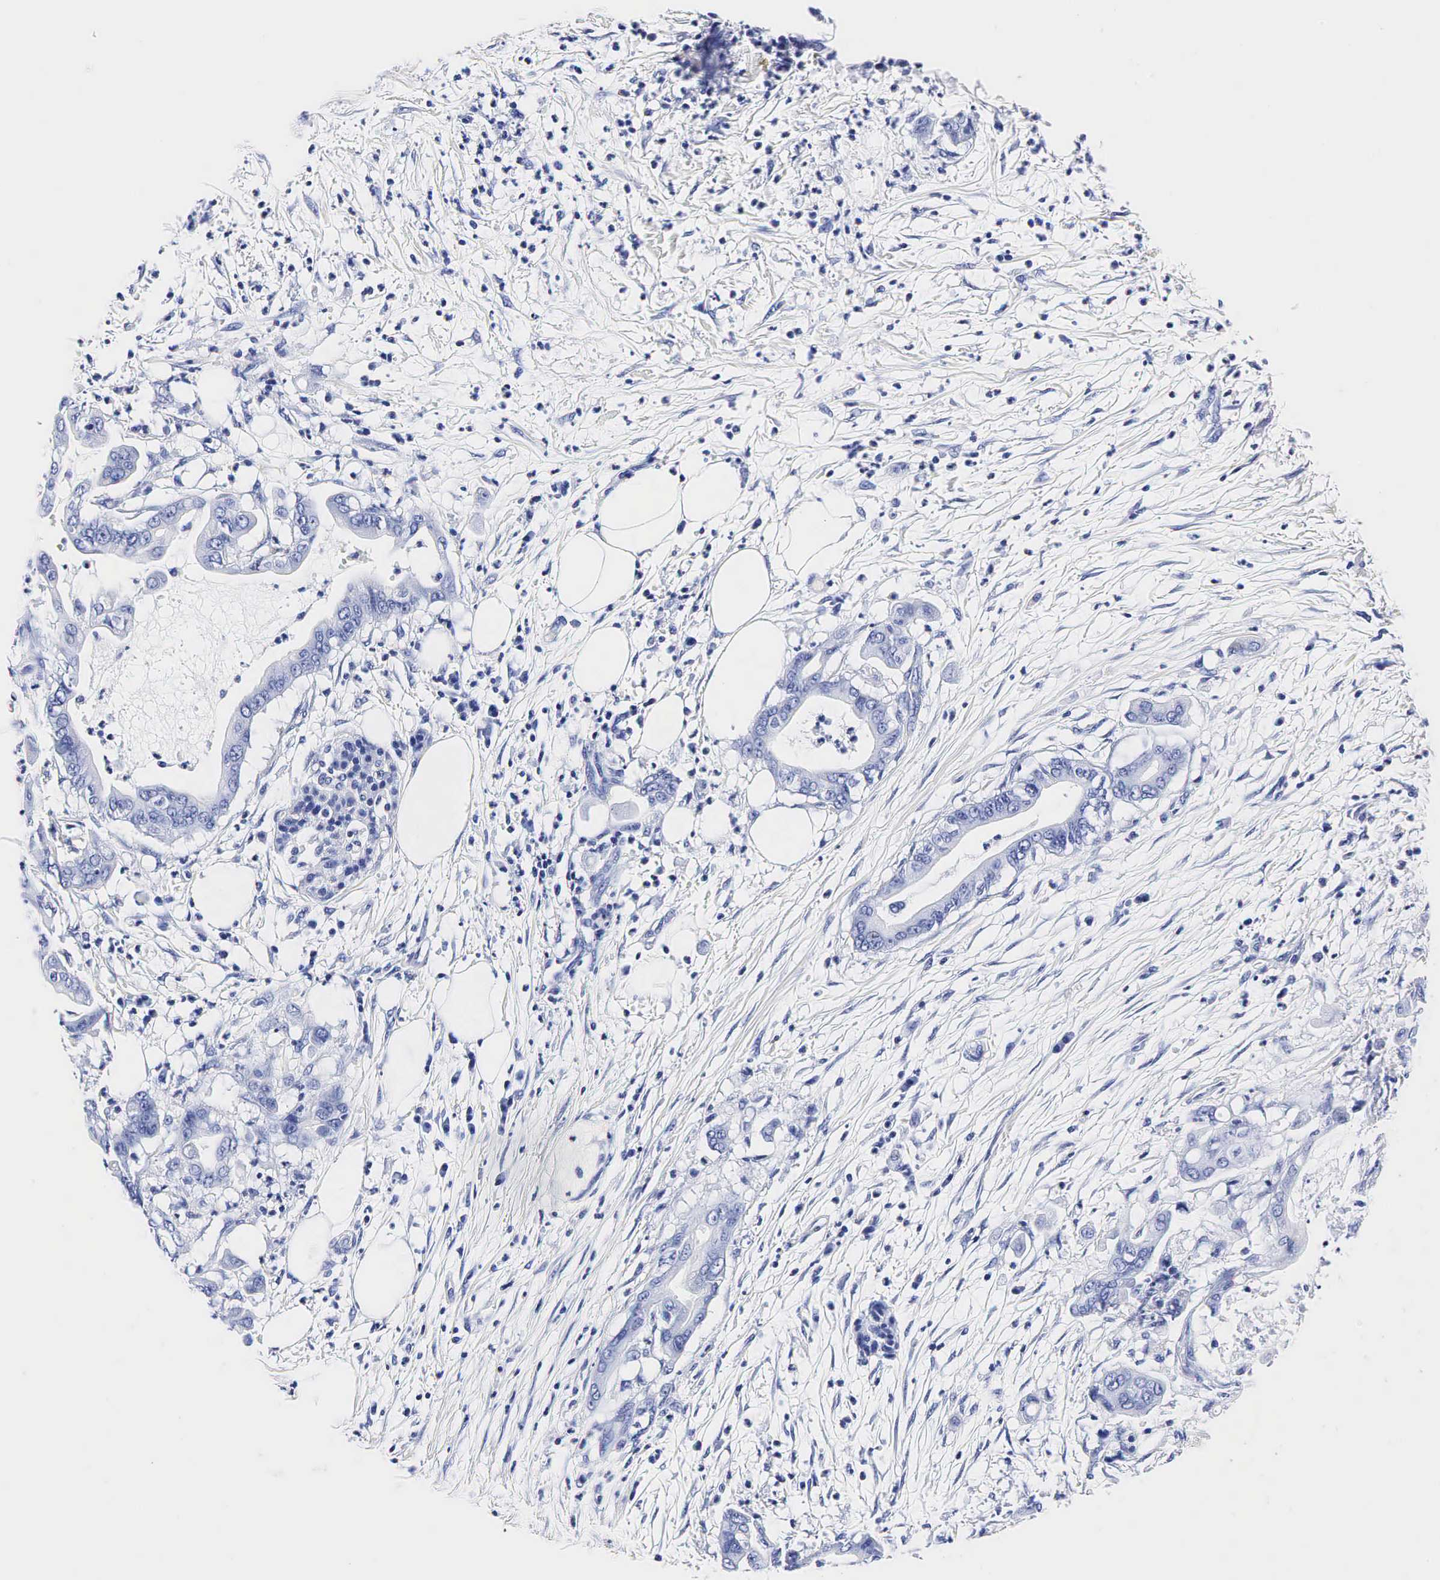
{"staining": {"intensity": "negative", "quantity": "none", "location": "none"}, "tissue": "pancreatic cancer", "cell_type": "Tumor cells", "image_type": "cancer", "snomed": [{"axis": "morphology", "description": "Adenocarcinoma, NOS"}, {"axis": "topography", "description": "Pancreas"}], "caption": "DAB (3,3'-diaminobenzidine) immunohistochemical staining of human pancreatic adenocarcinoma exhibits no significant positivity in tumor cells.", "gene": "TG", "patient": {"sex": "male", "age": 58}}